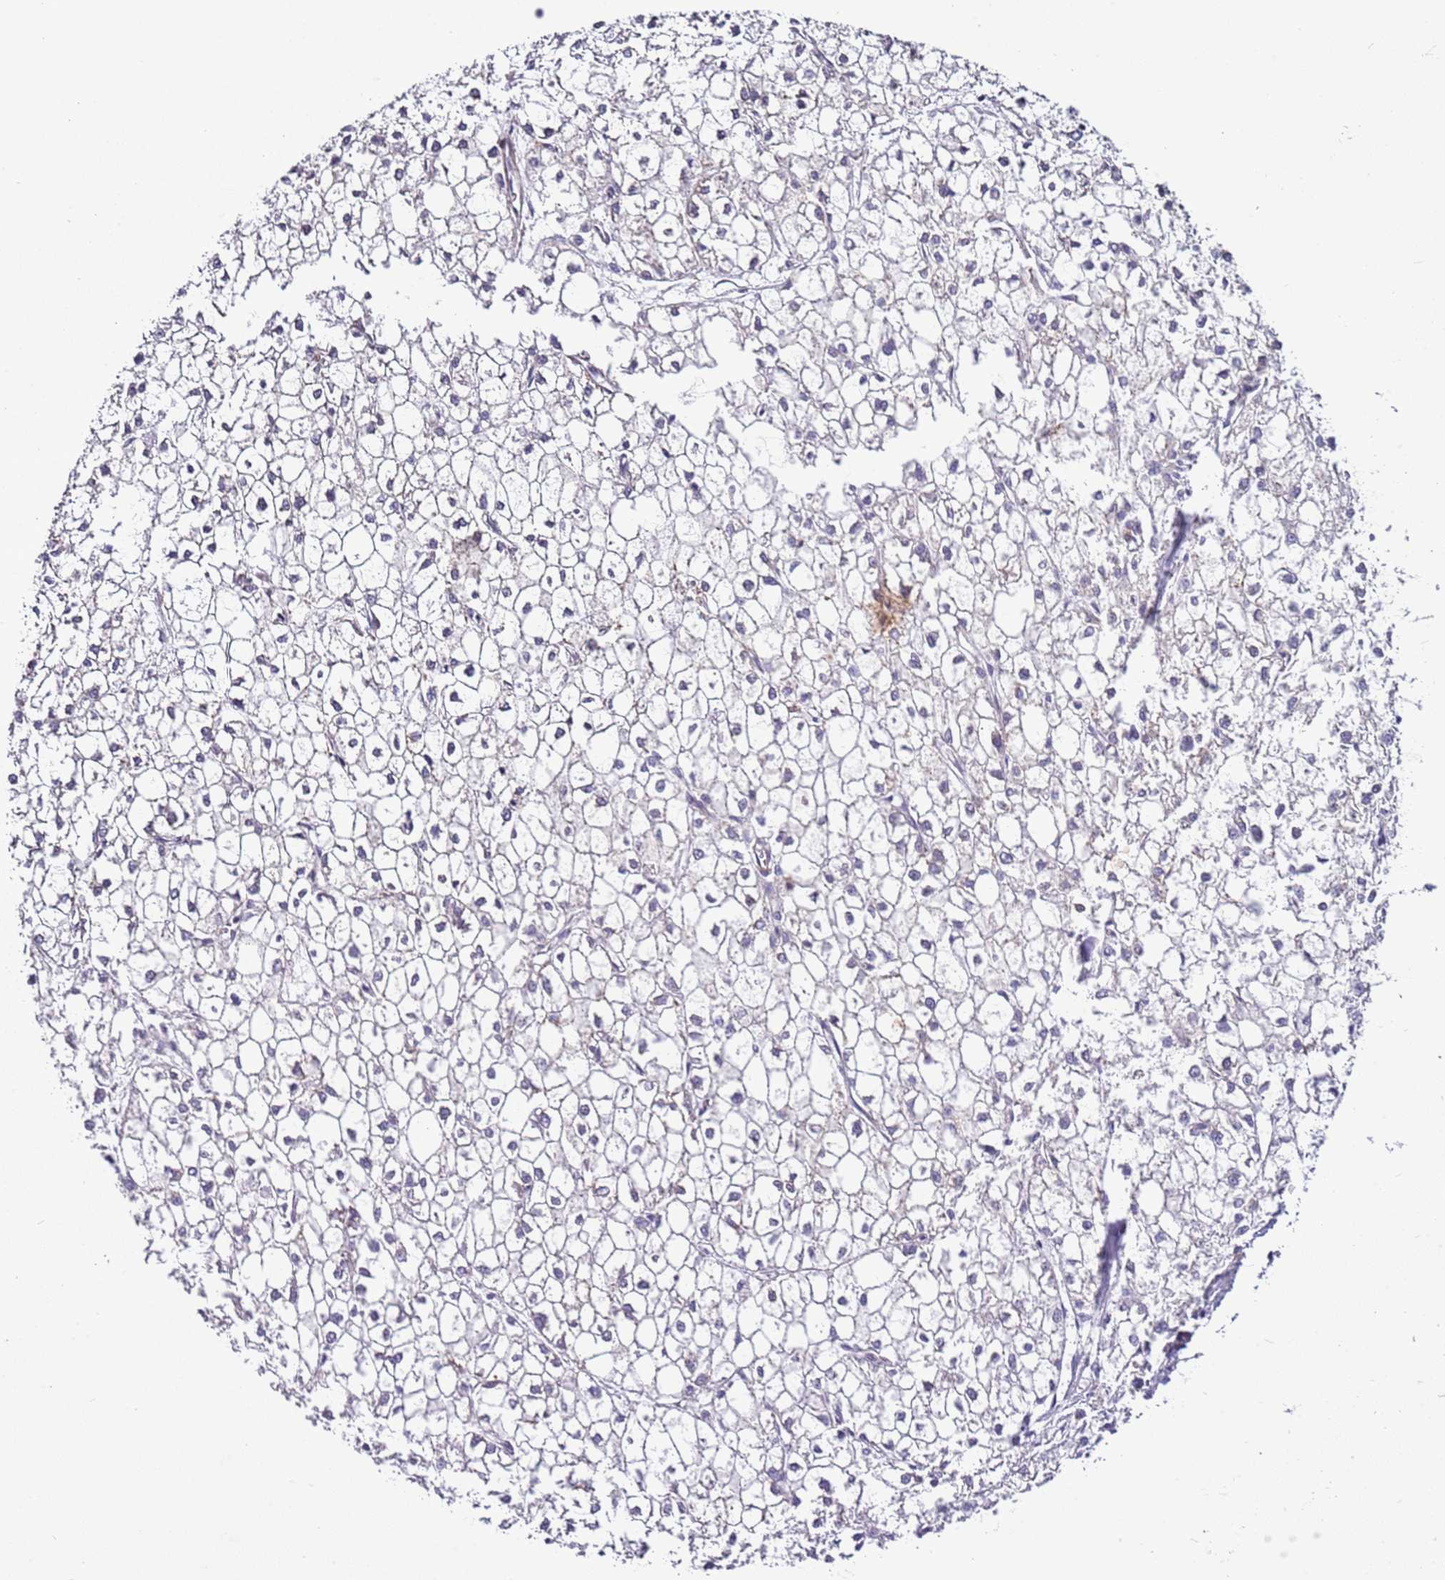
{"staining": {"intensity": "negative", "quantity": "none", "location": "none"}, "tissue": "liver cancer", "cell_type": "Tumor cells", "image_type": "cancer", "snomed": [{"axis": "morphology", "description": "Carcinoma, Hepatocellular, NOS"}, {"axis": "topography", "description": "Liver"}], "caption": "Immunohistochemical staining of human liver hepatocellular carcinoma shows no significant expression in tumor cells.", "gene": "SMIM4", "patient": {"sex": "female", "age": 43}}